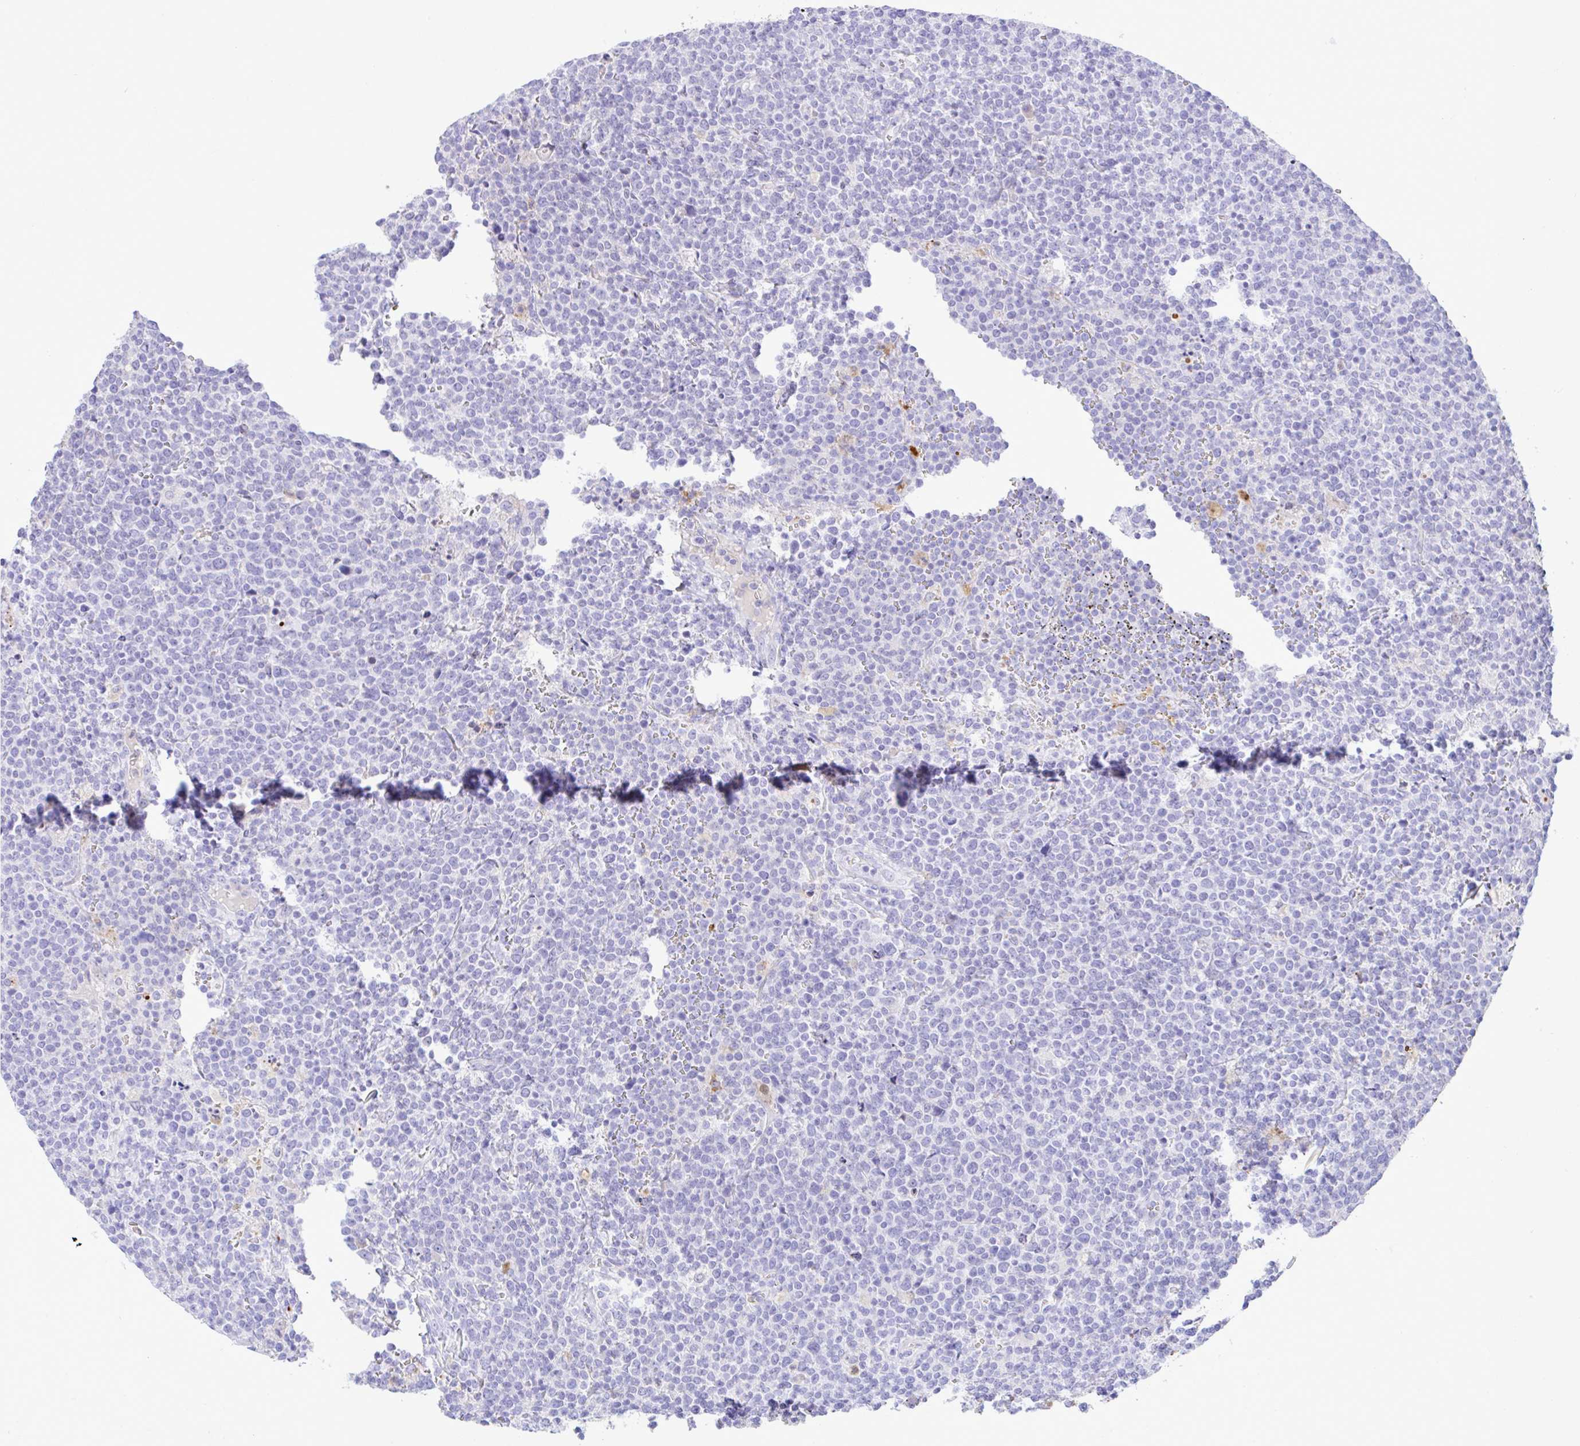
{"staining": {"intensity": "negative", "quantity": "none", "location": "none"}, "tissue": "lymphoma", "cell_type": "Tumor cells", "image_type": "cancer", "snomed": [{"axis": "morphology", "description": "Malignant lymphoma, non-Hodgkin's type, High grade"}, {"axis": "topography", "description": "Lymph node"}], "caption": "Immunohistochemical staining of human malignant lymphoma, non-Hodgkin's type (high-grade) shows no significant staining in tumor cells.", "gene": "ZNF221", "patient": {"sex": "male", "age": 61}}